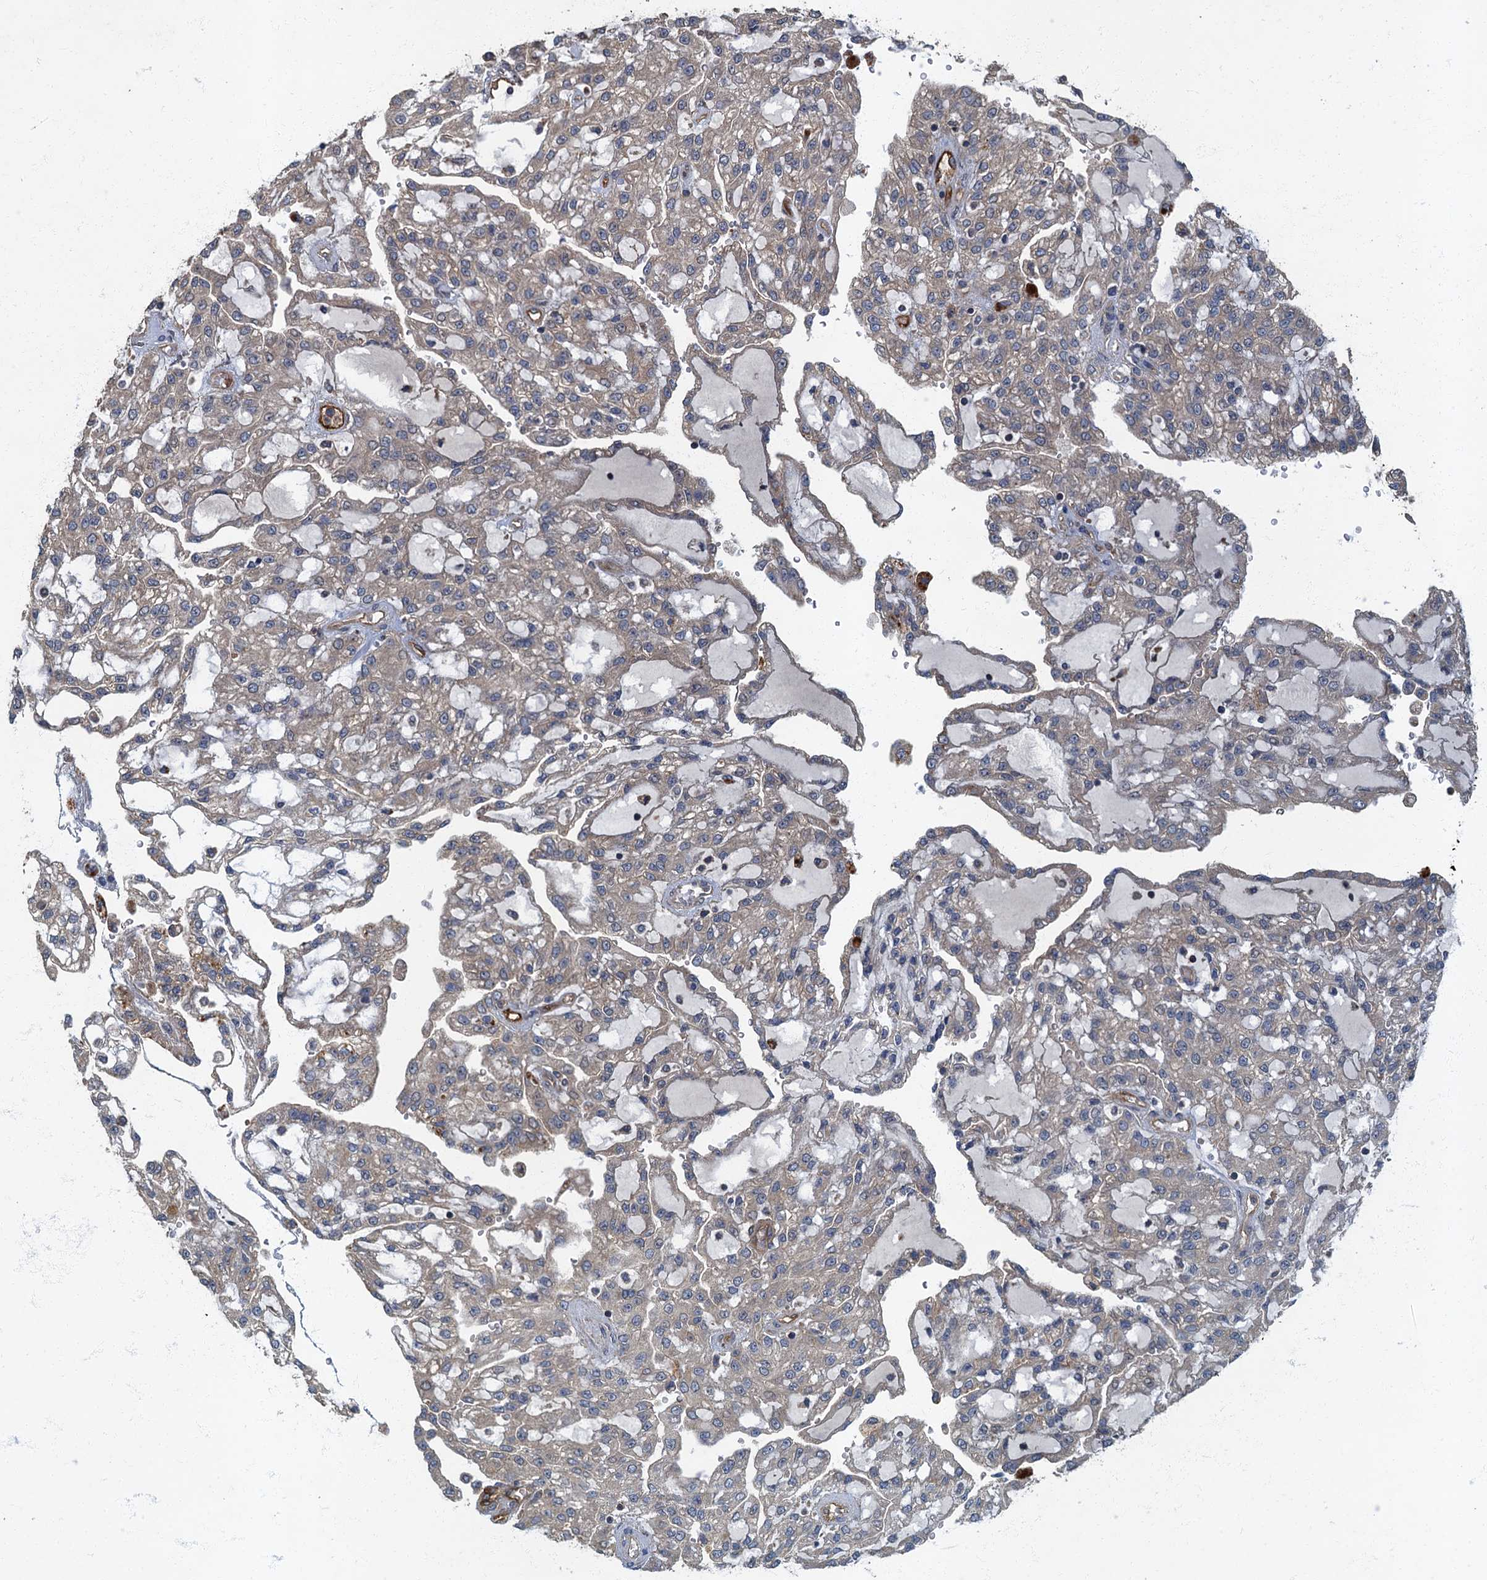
{"staining": {"intensity": "weak", "quantity": ">75%", "location": "cytoplasmic/membranous"}, "tissue": "renal cancer", "cell_type": "Tumor cells", "image_type": "cancer", "snomed": [{"axis": "morphology", "description": "Adenocarcinoma, NOS"}, {"axis": "topography", "description": "Kidney"}], "caption": "Immunohistochemical staining of adenocarcinoma (renal) reveals low levels of weak cytoplasmic/membranous protein positivity in about >75% of tumor cells.", "gene": "ARL11", "patient": {"sex": "male", "age": 63}}